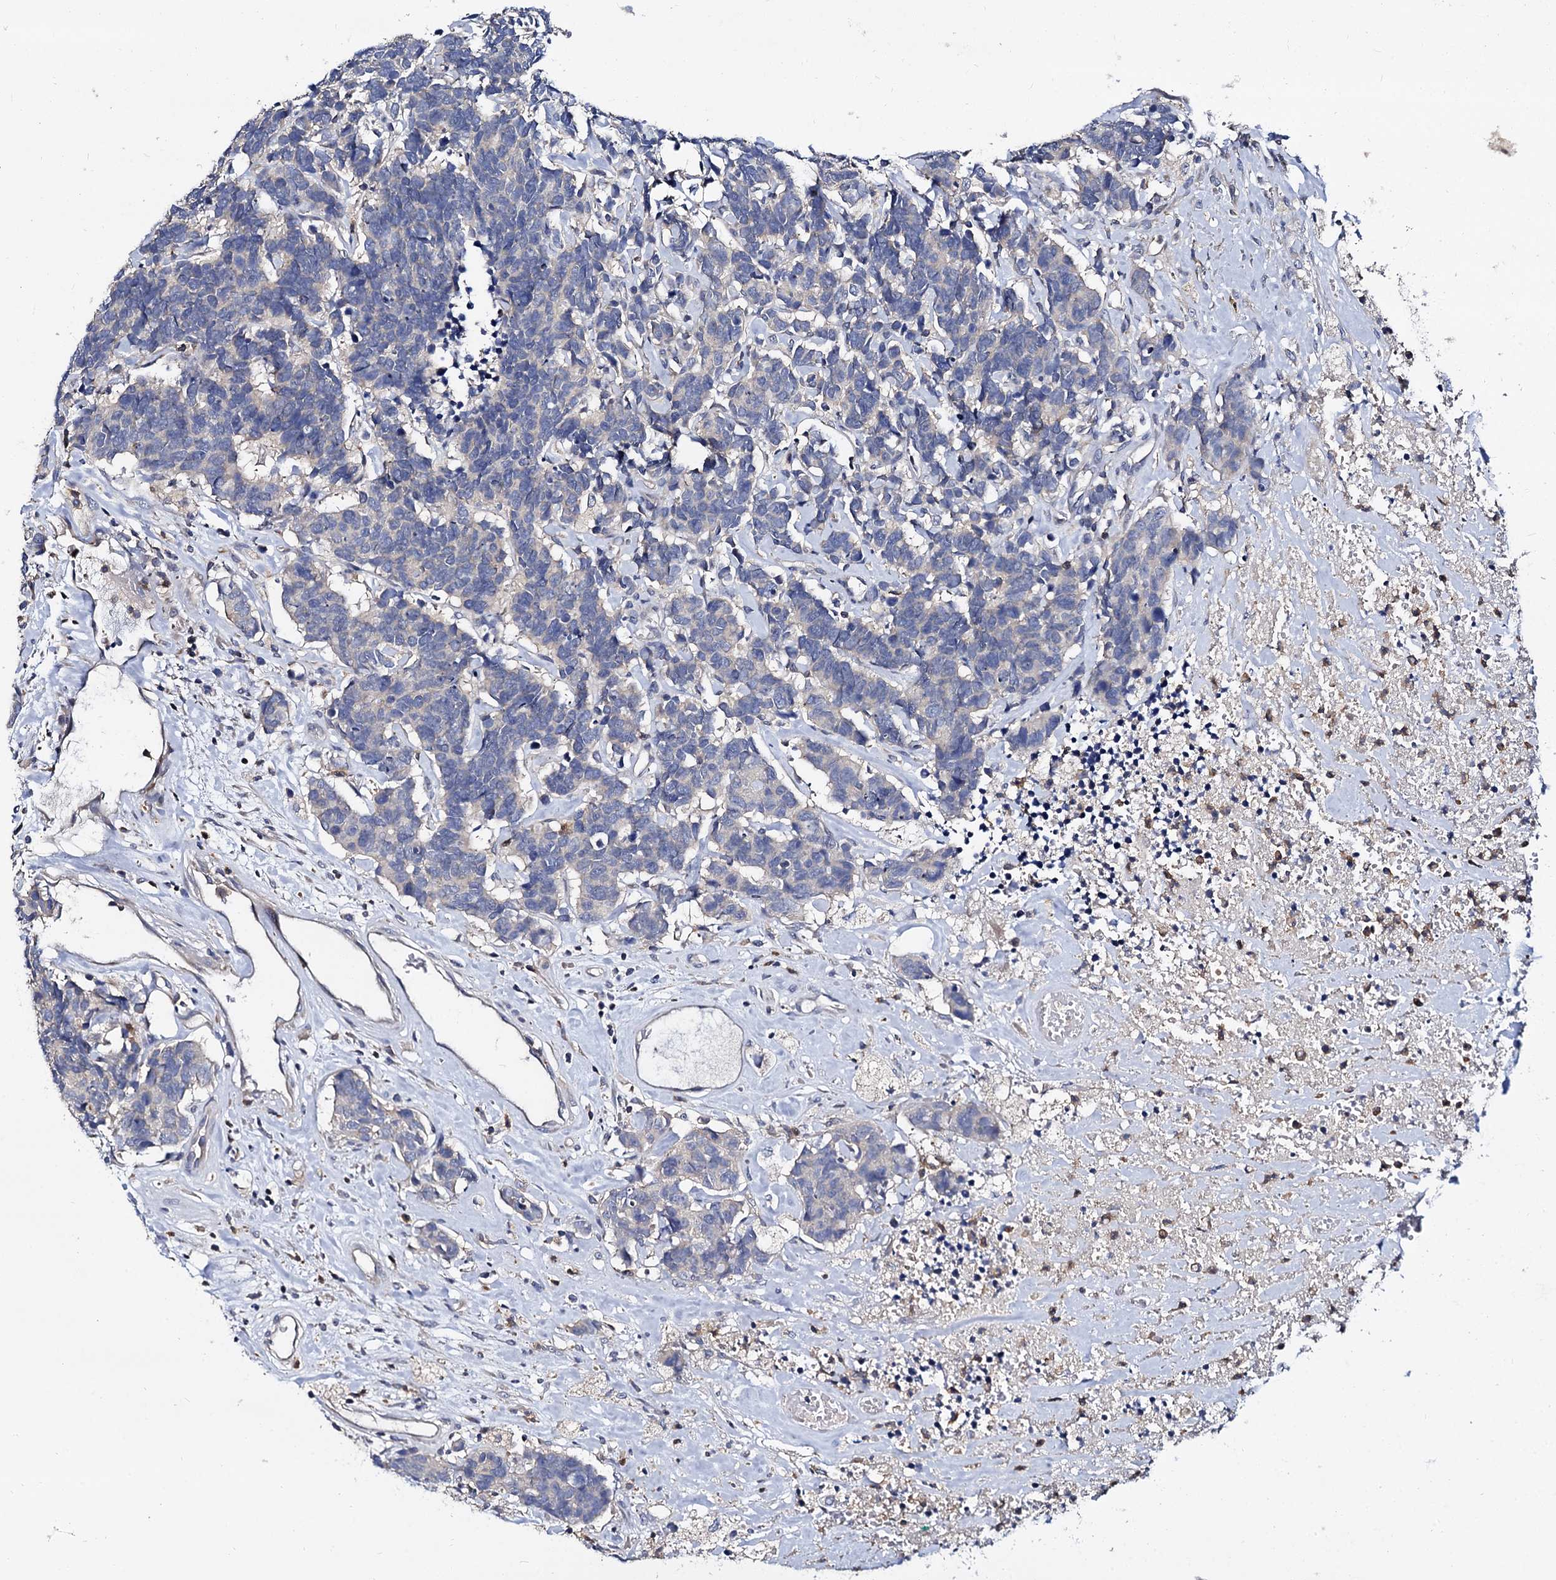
{"staining": {"intensity": "negative", "quantity": "none", "location": "none"}, "tissue": "carcinoid", "cell_type": "Tumor cells", "image_type": "cancer", "snomed": [{"axis": "morphology", "description": "Carcinoma, NOS"}, {"axis": "morphology", "description": "Carcinoid, malignant, NOS"}, {"axis": "topography", "description": "Urinary bladder"}], "caption": "Tumor cells show no significant expression in carcinoid.", "gene": "ANKRD13A", "patient": {"sex": "male", "age": 57}}